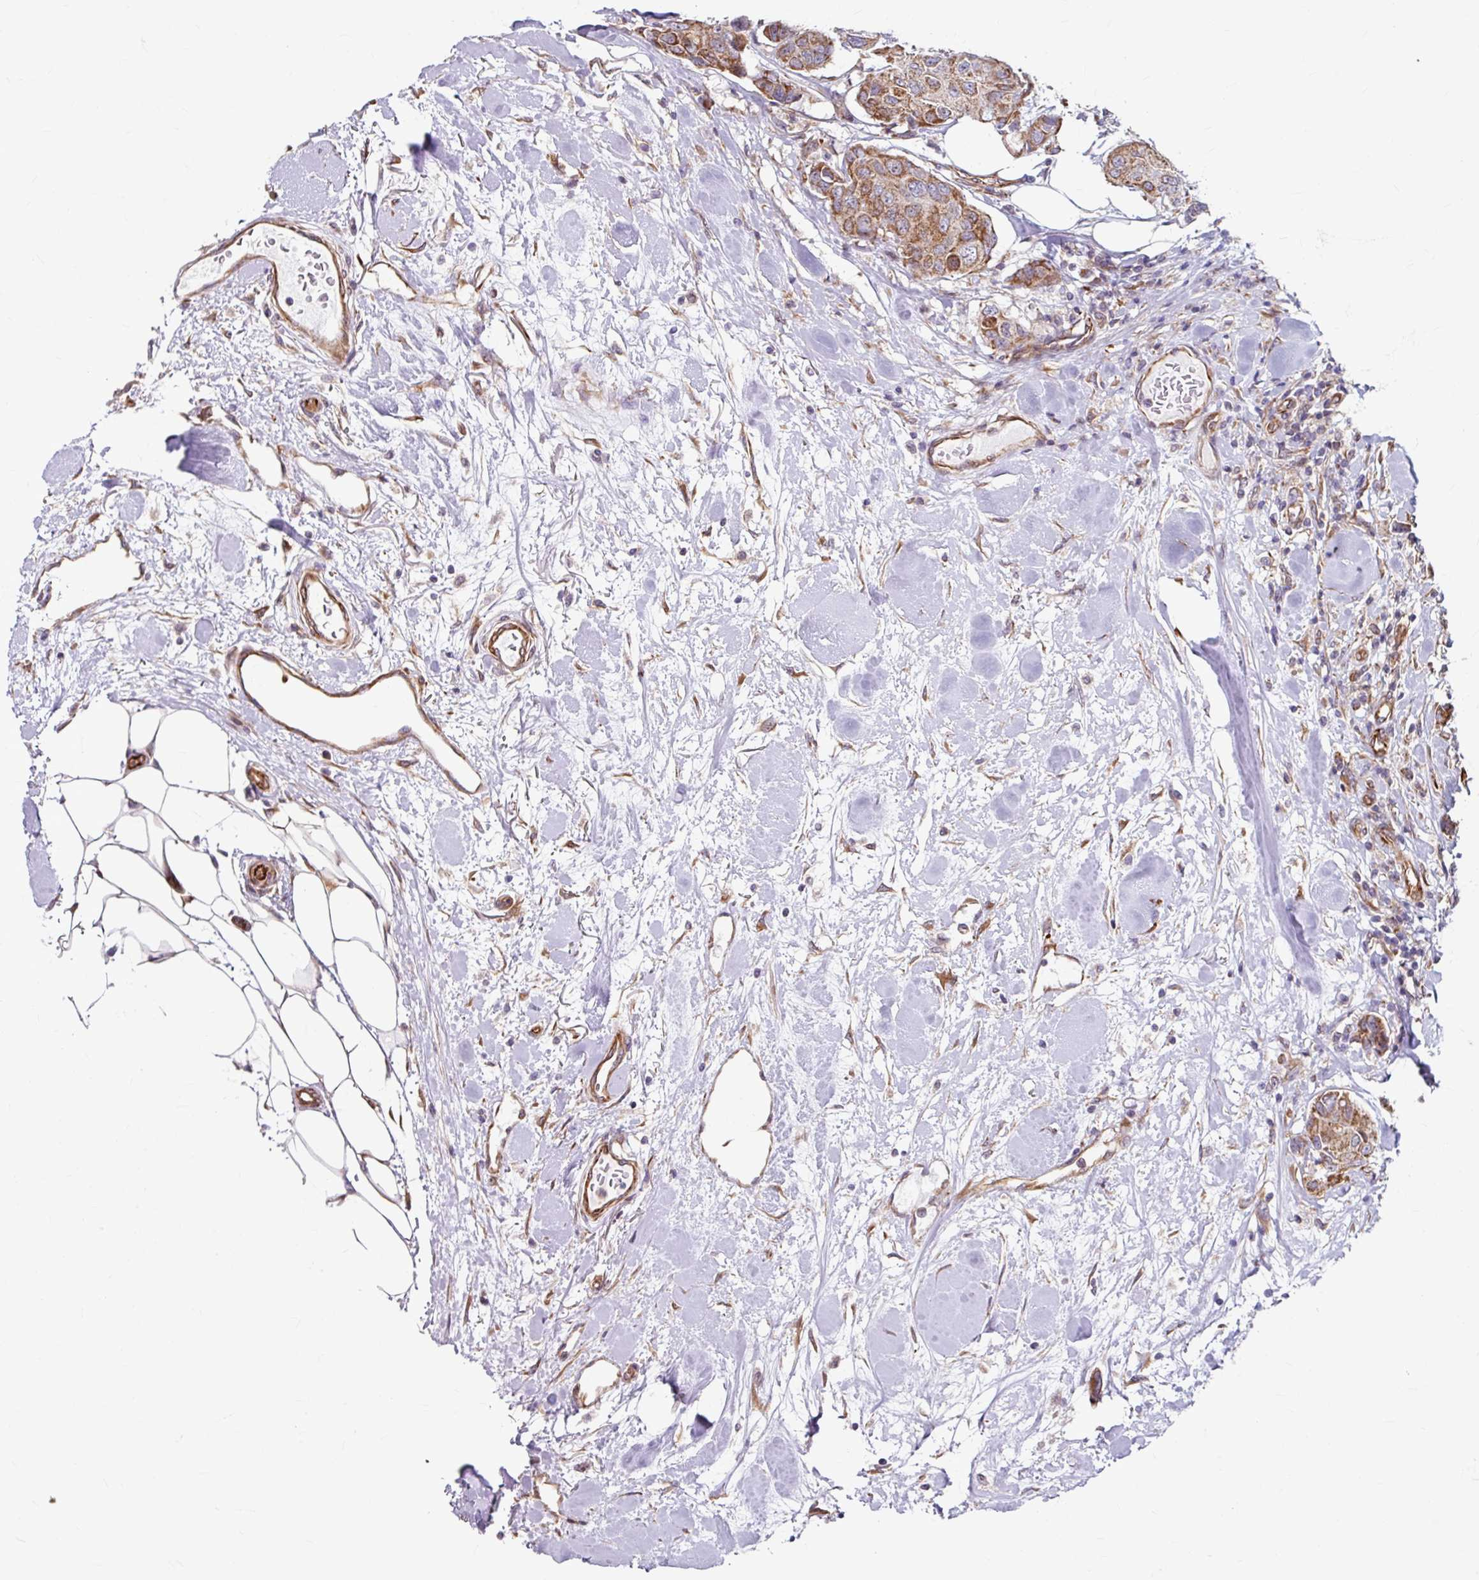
{"staining": {"intensity": "moderate", "quantity": "<25%", "location": "cytoplasmic/membranous"}, "tissue": "breast cancer", "cell_type": "Tumor cells", "image_type": "cancer", "snomed": [{"axis": "morphology", "description": "Duct carcinoma"}, {"axis": "topography", "description": "Breast"}, {"axis": "topography", "description": "Lymph node"}], "caption": "Breast invasive ductal carcinoma tissue shows moderate cytoplasmic/membranous staining in about <25% of tumor cells", "gene": "DAAM2", "patient": {"sex": "female", "age": 80}}